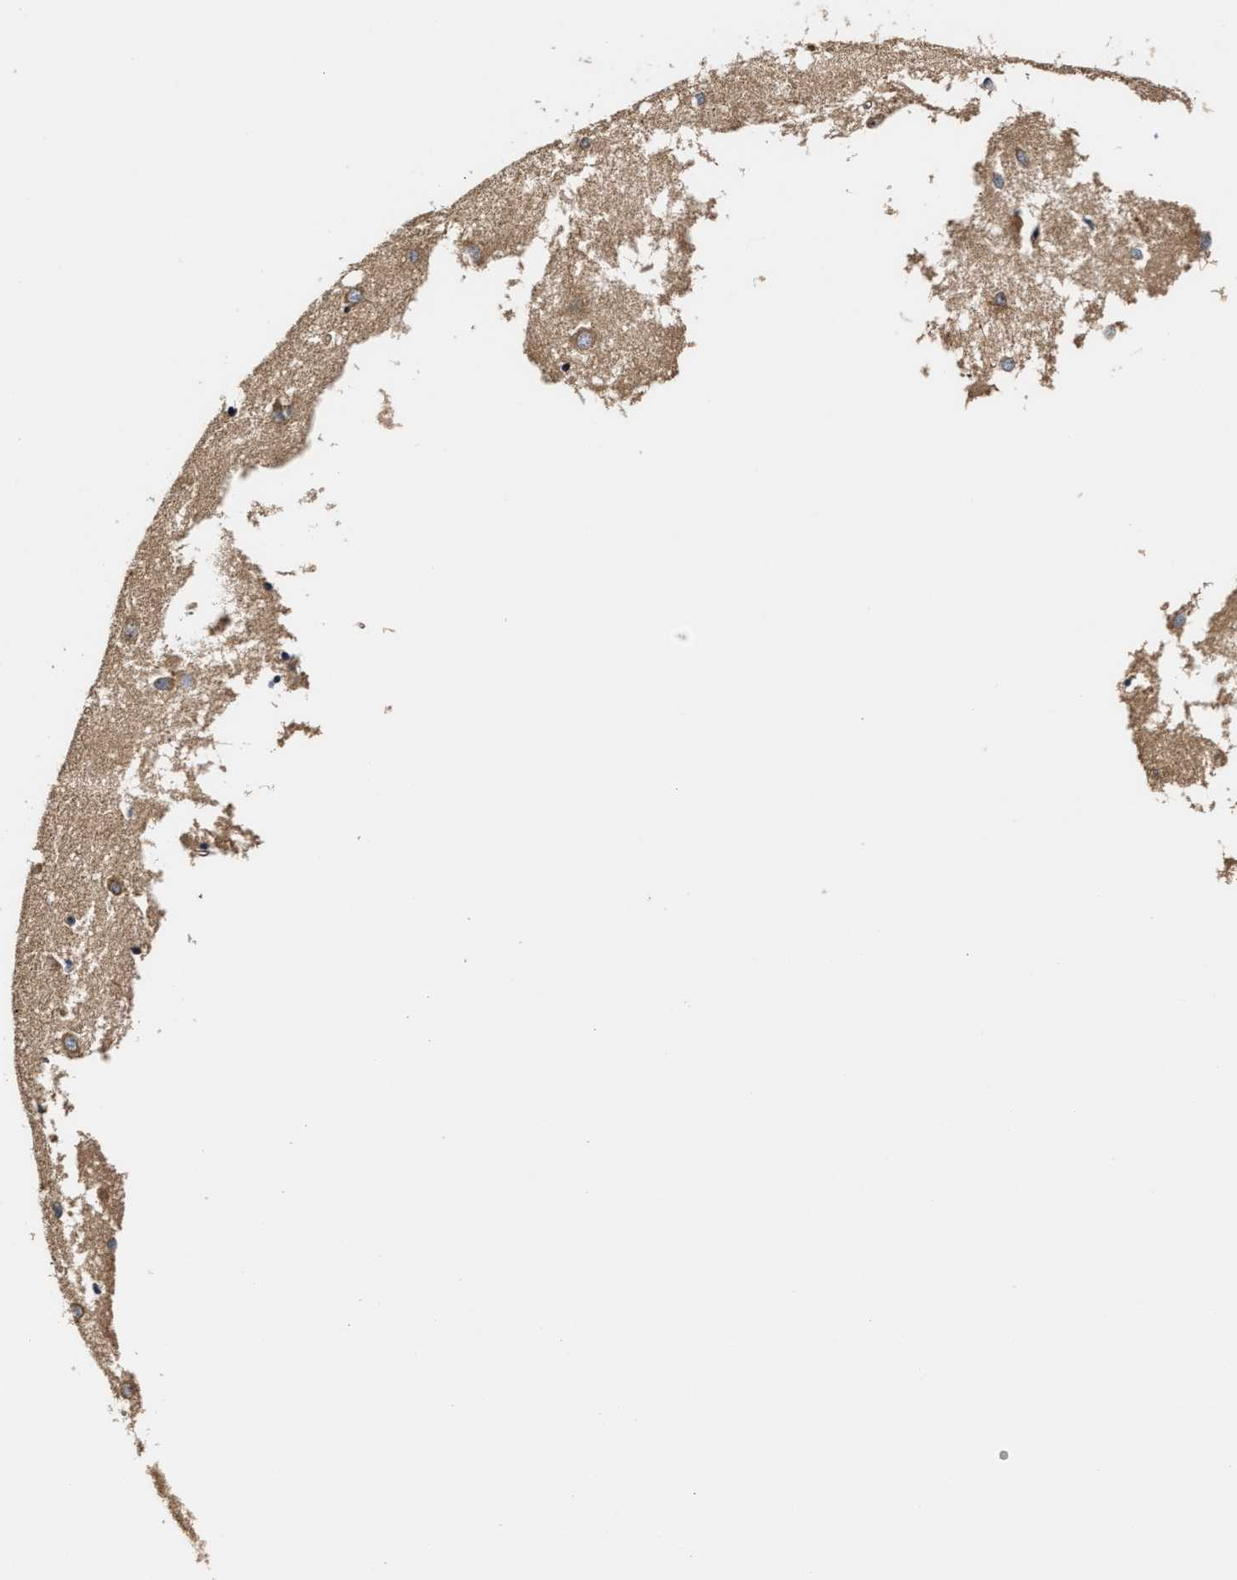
{"staining": {"intensity": "moderate", "quantity": "<25%", "location": "cytoplasmic/membranous"}, "tissue": "caudate", "cell_type": "Glial cells", "image_type": "normal", "snomed": [{"axis": "morphology", "description": "Normal tissue, NOS"}, {"axis": "topography", "description": "Lateral ventricle wall"}], "caption": "This photomicrograph reveals immunohistochemistry staining of unremarkable human caudate, with low moderate cytoplasmic/membranous expression in about <25% of glial cells.", "gene": "CLIP2", "patient": {"sex": "female", "age": 19}}